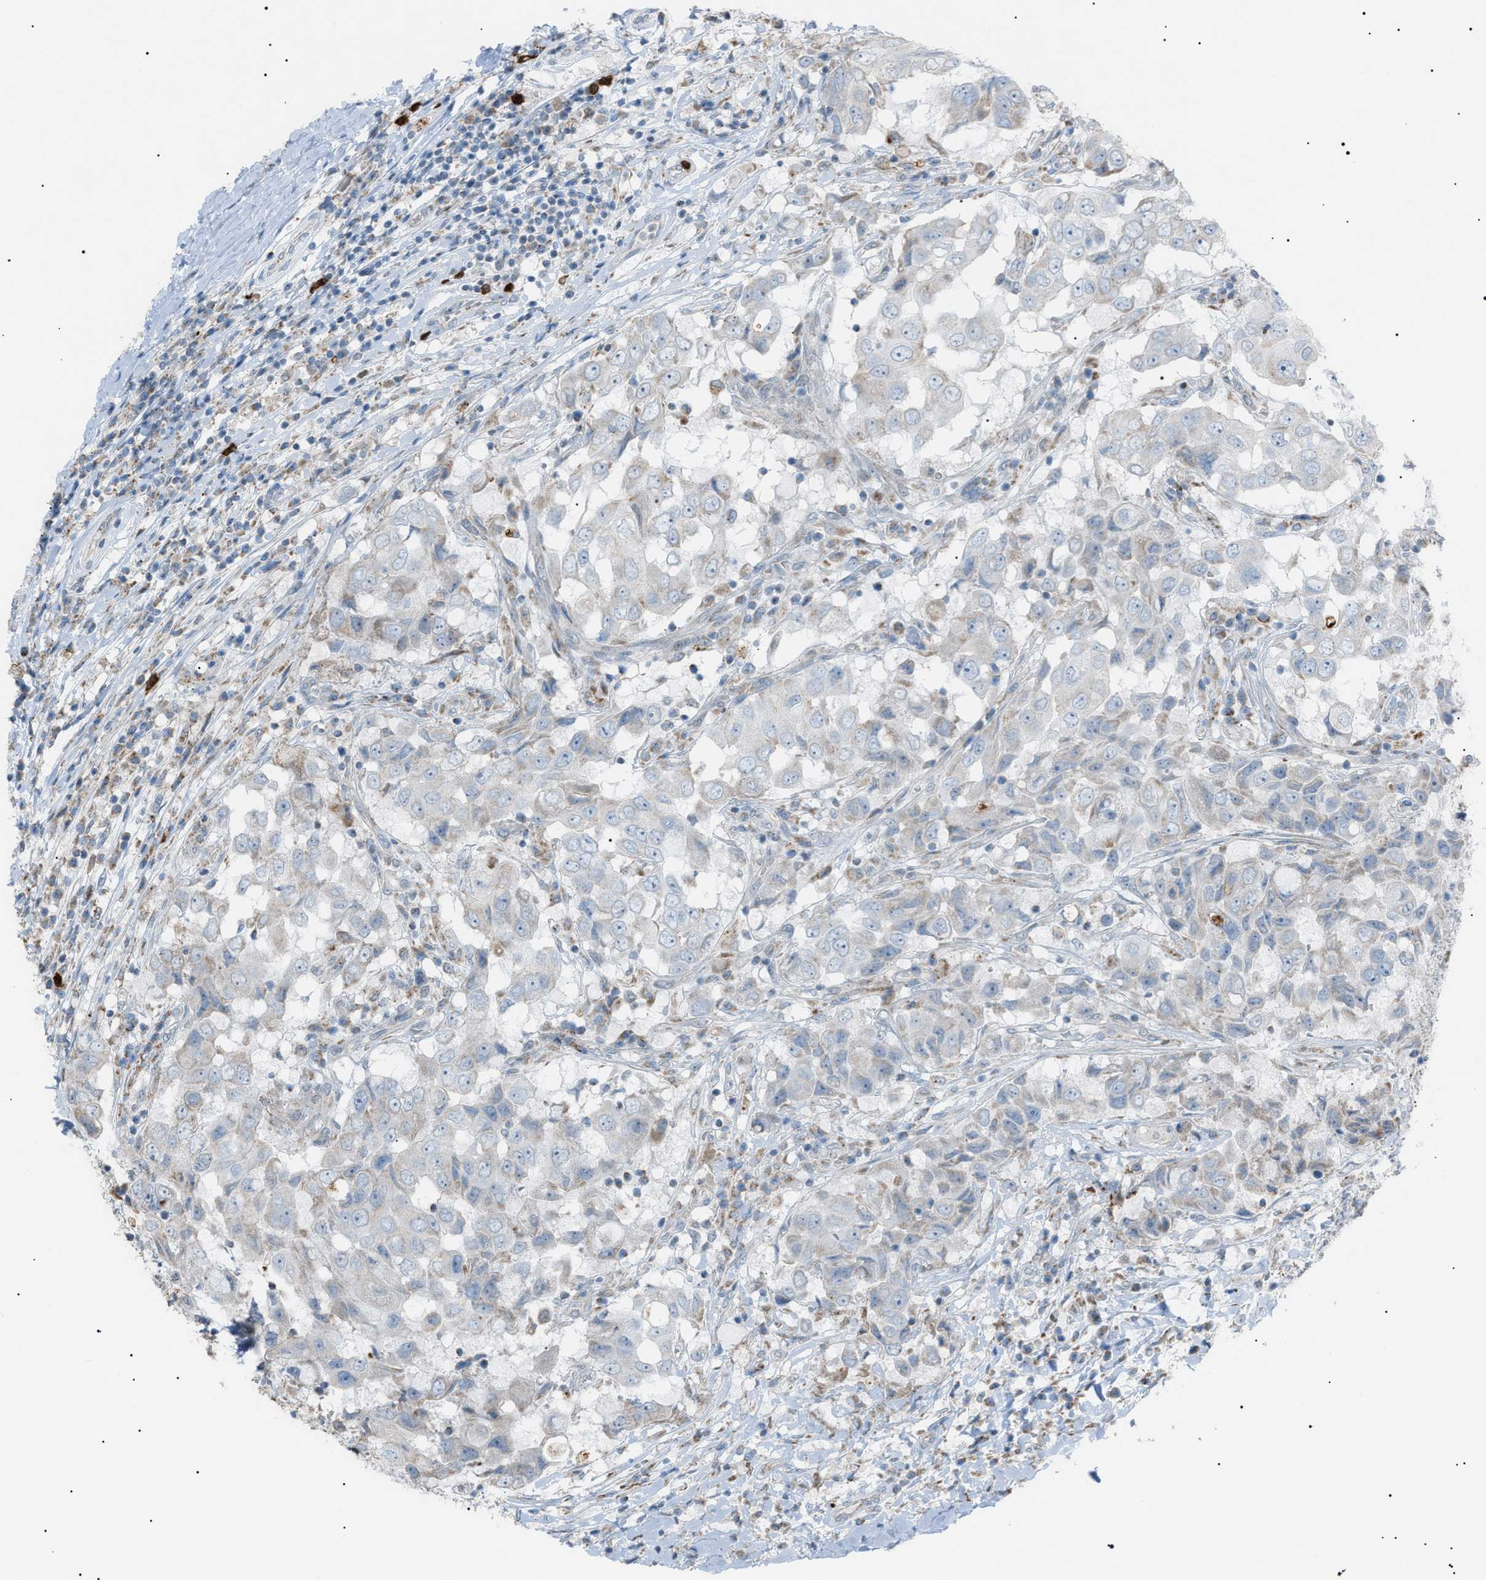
{"staining": {"intensity": "weak", "quantity": "<25%", "location": "cytoplasmic/membranous"}, "tissue": "breast cancer", "cell_type": "Tumor cells", "image_type": "cancer", "snomed": [{"axis": "morphology", "description": "Duct carcinoma"}, {"axis": "topography", "description": "Breast"}], "caption": "Immunohistochemistry (IHC) photomicrograph of breast infiltrating ductal carcinoma stained for a protein (brown), which exhibits no staining in tumor cells.", "gene": "ZNF516", "patient": {"sex": "female", "age": 27}}